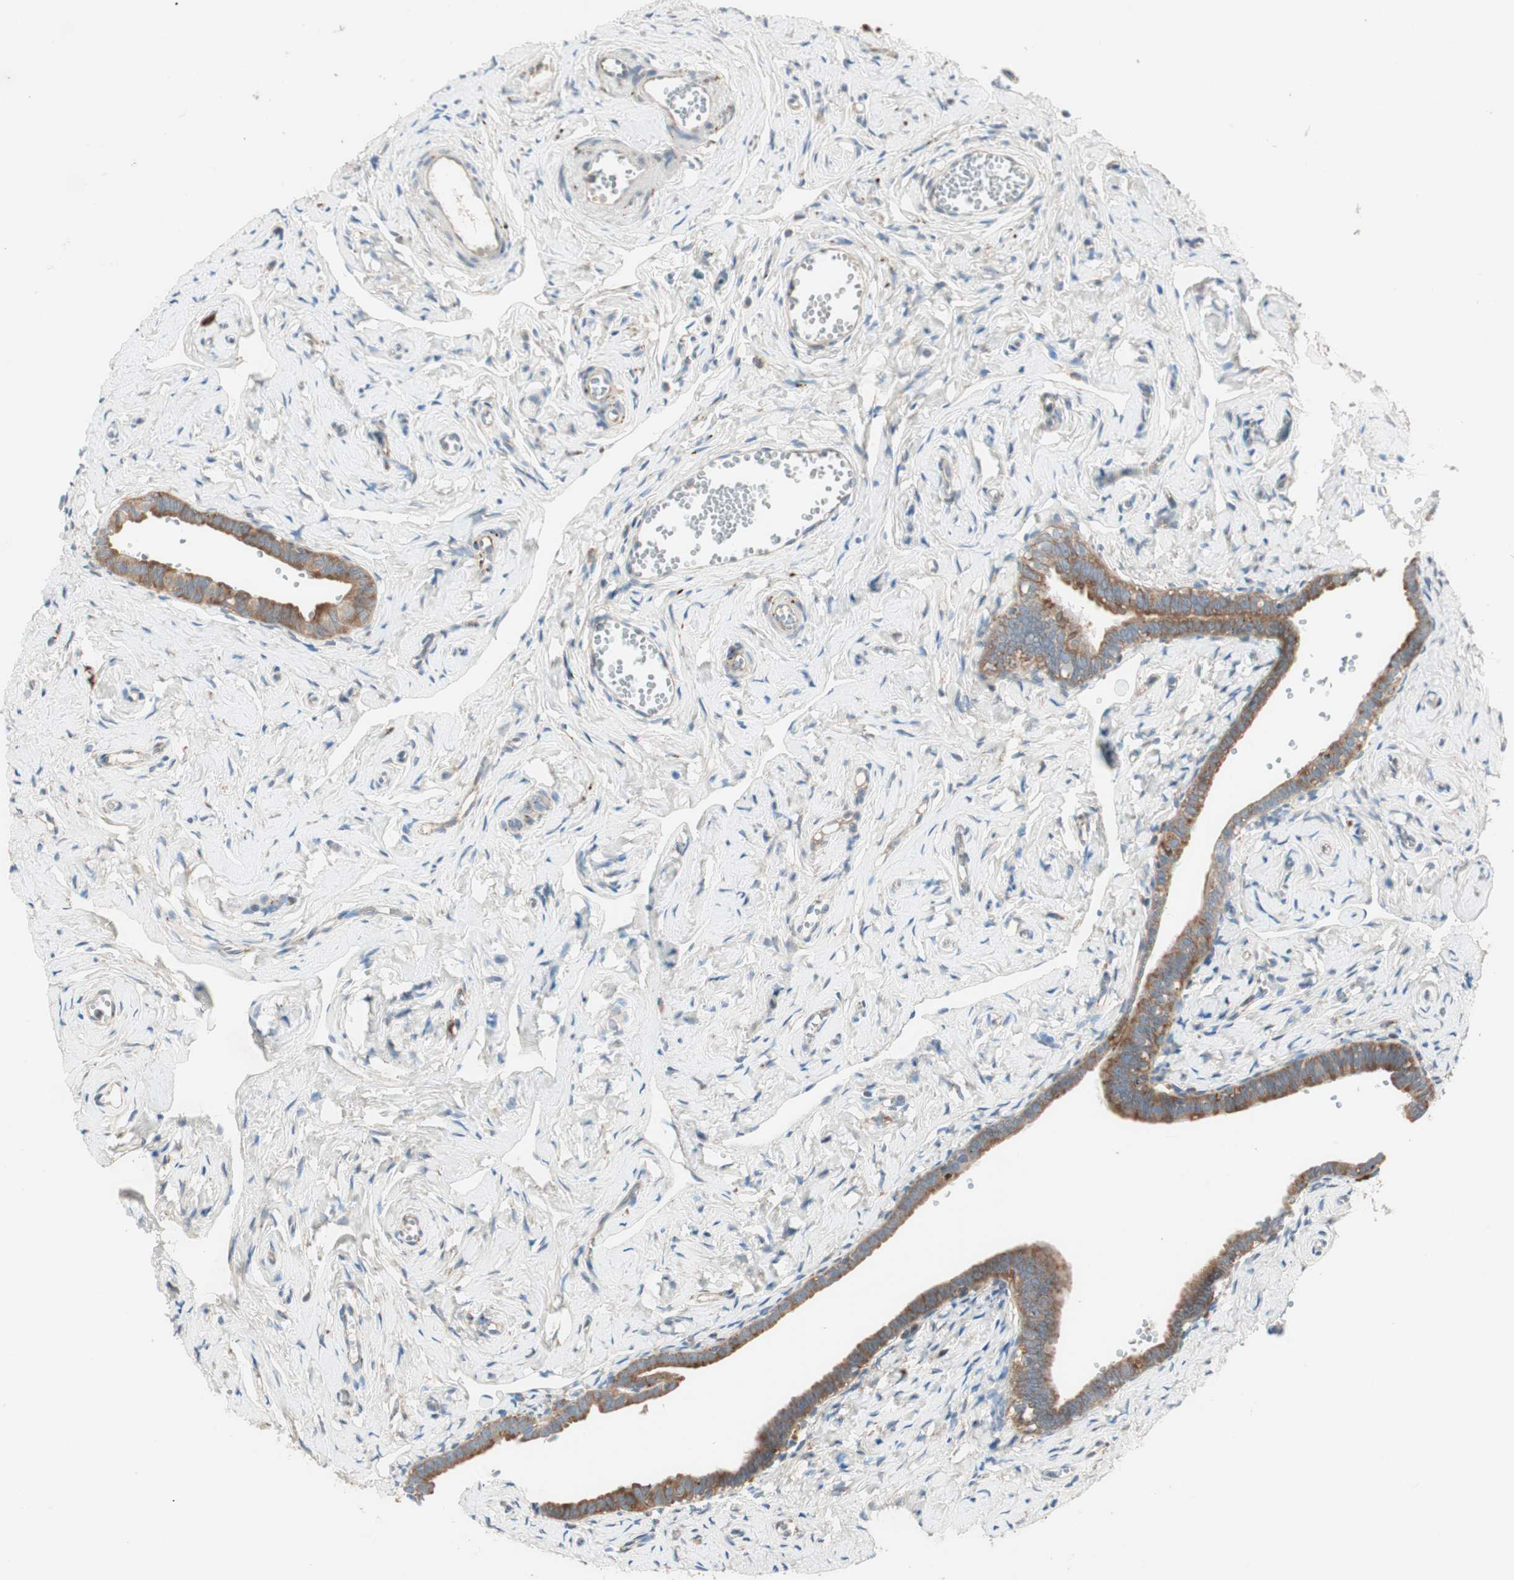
{"staining": {"intensity": "moderate", "quantity": ">75%", "location": "cytoplasmic/membranous"}, "tissue": "fallopian tube", "cell_type": "Glandular cells", "image_type": "normal", "snomed": [{"axis": "morphology", "description": "Normal tissue, NOS"}, {"axis": "topography", "description": "Fallopian tube"}], "caption": "Moderate cytoplasmic/membranous positivity for a protein is seen in about >75% of glandular cells of normal fallopian tube using immunohistochemistry.", "gene": "RPL23", "patient": {"sex": "female", "age": 71}}